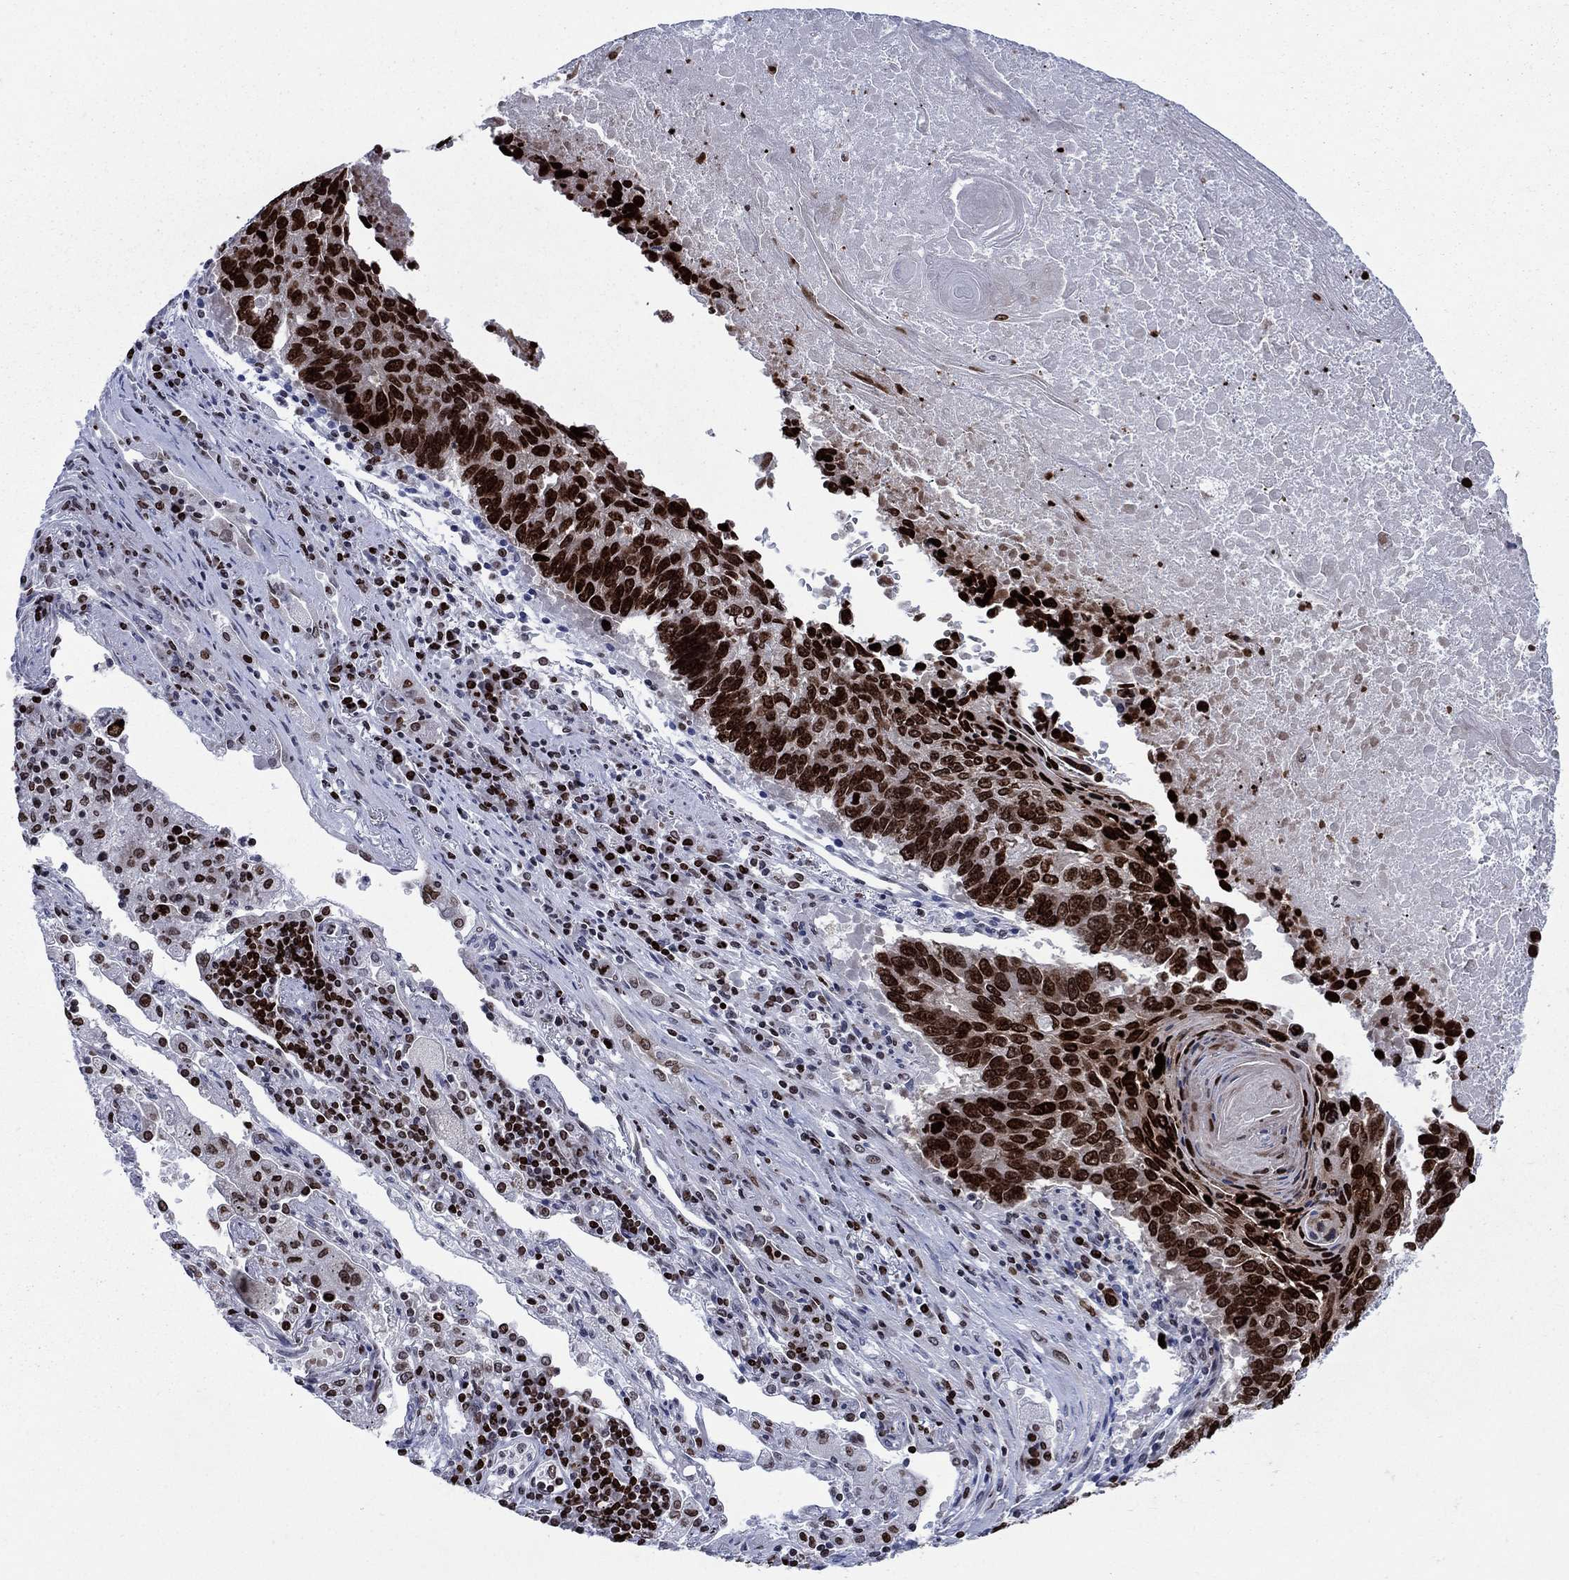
{"staining": {"intensity": "strong", "quantity": ">75%", "location": "nuclear"}, "tissue": "lung cancer", "cell_type": "Tumor cells", "image_type": "cancer", "snomed": [{"axis": "morphology", "description": "Squamous cell carcinoma, NOS"}, {"axis": "topography", "description": "Lung"}], "caption": "Immunohistochemistry (IHC) photomicrograph of neoplastic tissue: human squamous cell carcinoma (lung) stained using IHC reveals high levels of strong protein expression localized specifically in the nuclear of tumor cells, appearing as a nuclear brown color.", "gene": "HMGA1", "patient": {"sex": "male", "age": 73}}